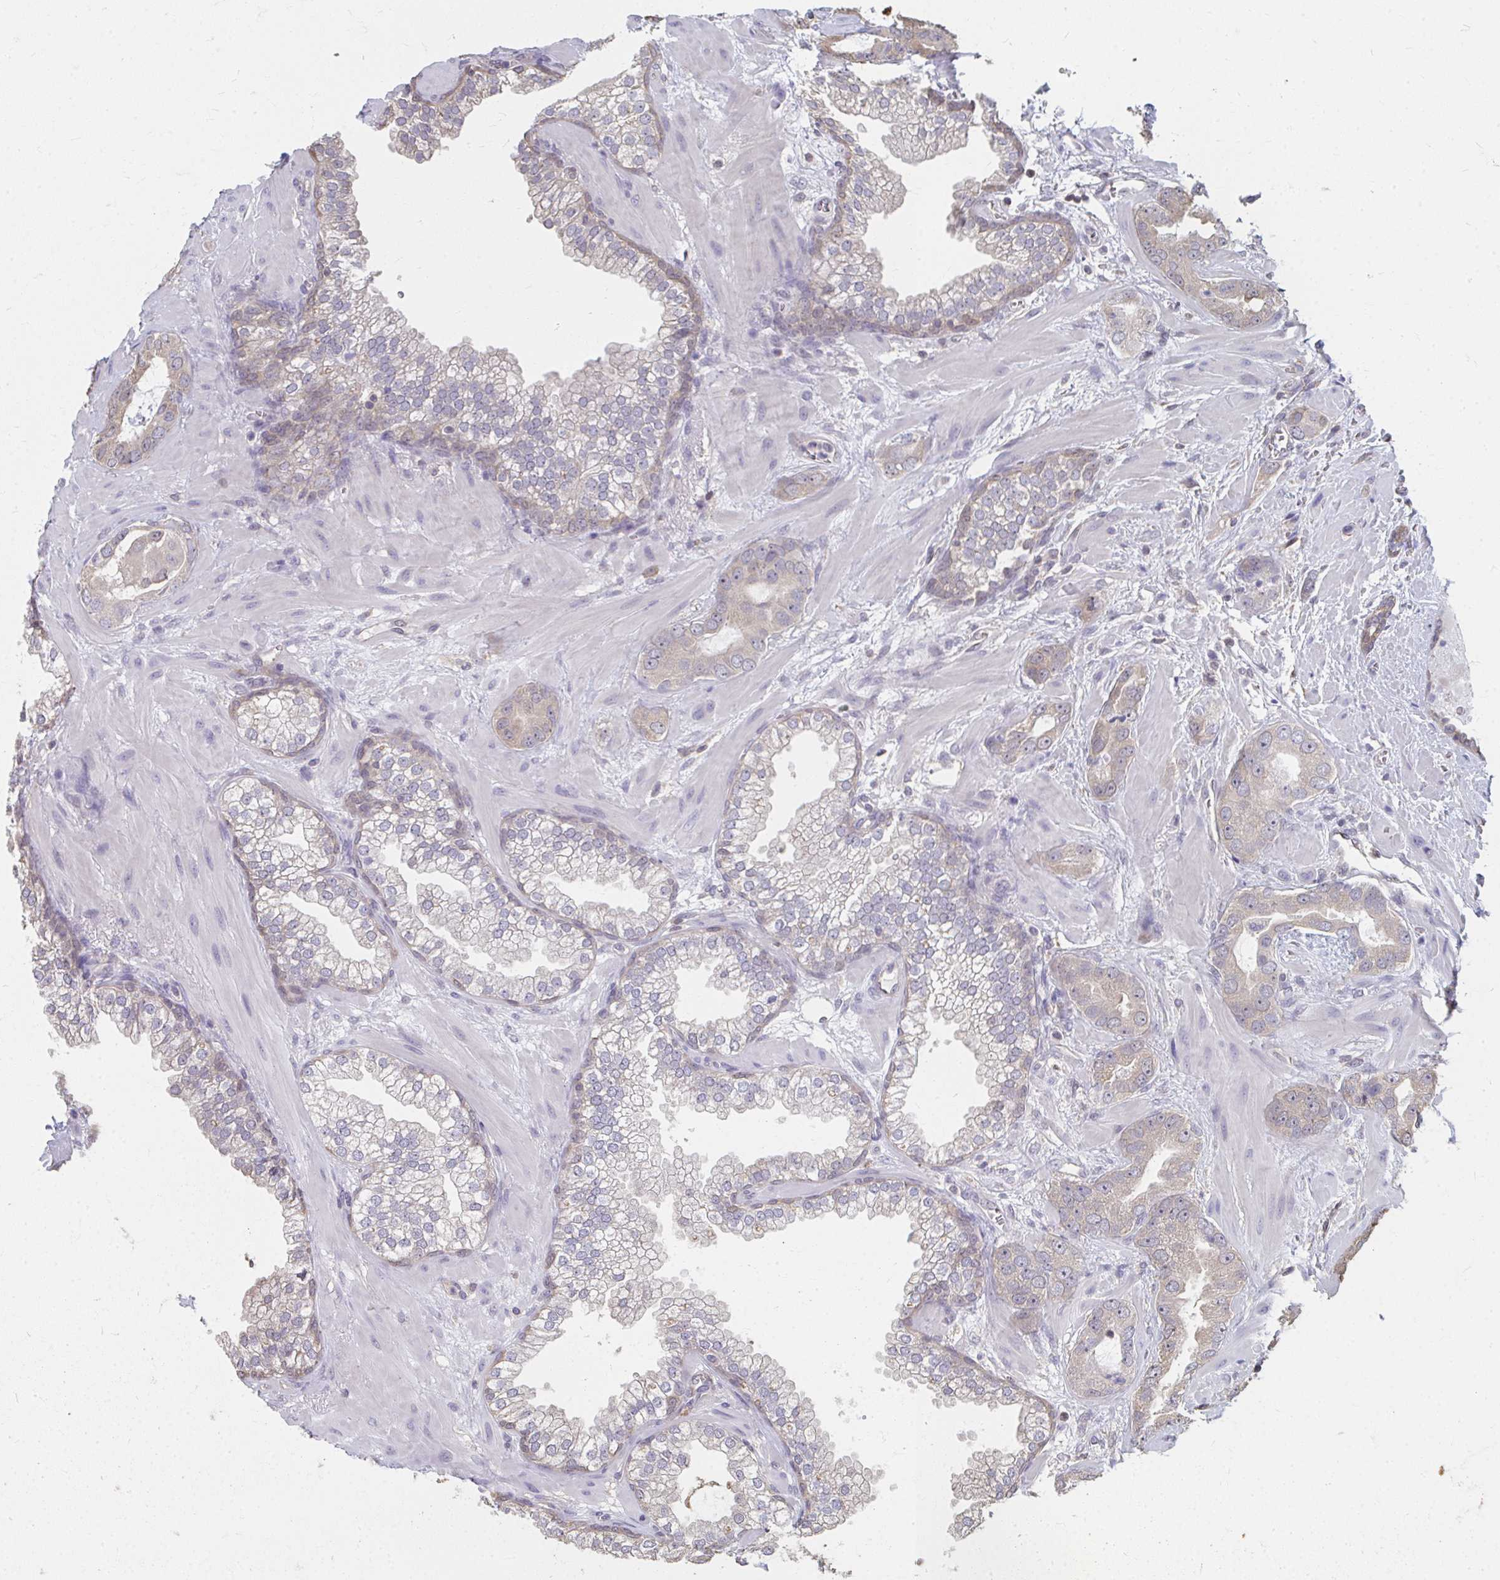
{"staining": {"intensity": "weak", "quantity": "<25%", "location": "cytoplasmic/membranous"}, "tissue": "prostate cancer", "cell_type": "Tumor cells", "image_type": "cancer", "snomed": [{"axis": "morphology", "description": "Adenocarcinoma, Low grade"}, {"axis": "topography", "description": "Prostate"}], "caption": "A micrograph of human prostate cancer (adenocarcinoma (low-grade)) is negative for staining in tumor cells.", "gene": "RABGAP1L", "patient": {"sex": "male", "age": 62}}